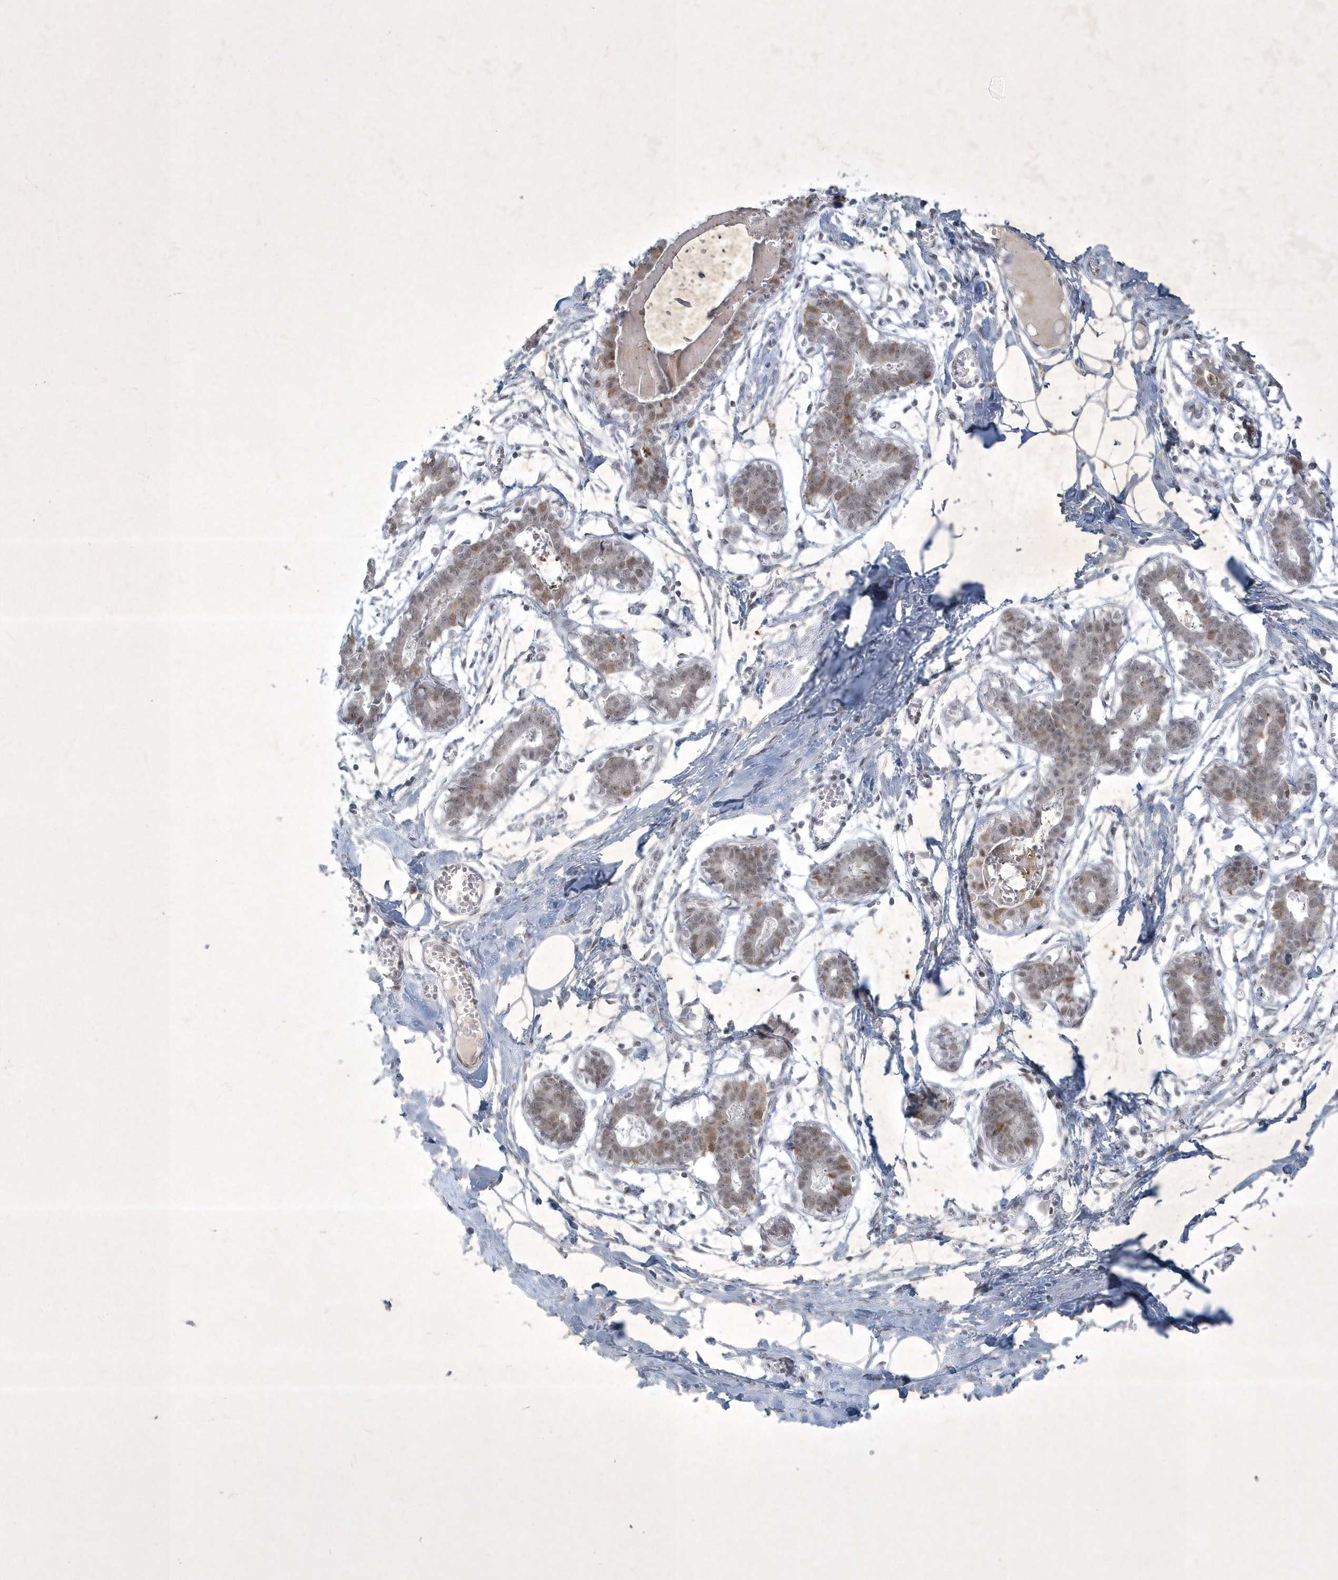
{"staining": {"intensity": "negative", "quantity": "none", "location": "none"}, "tissue": "breast", "cell_type": "Adipocytes", "image_type": "normal", "snomed": [{"axis": "morphology", "description": "Normal tissue, NOS"}, {"axis": "topography", "description": "Breast"}], "caption": "Immunohistochemistry histopathology image of benign breast stained for a protein (brown), which exhibits no staining in adipocytes.", "gene": "ZBTB9", "patient": {"sex": "female", "age": 27}}